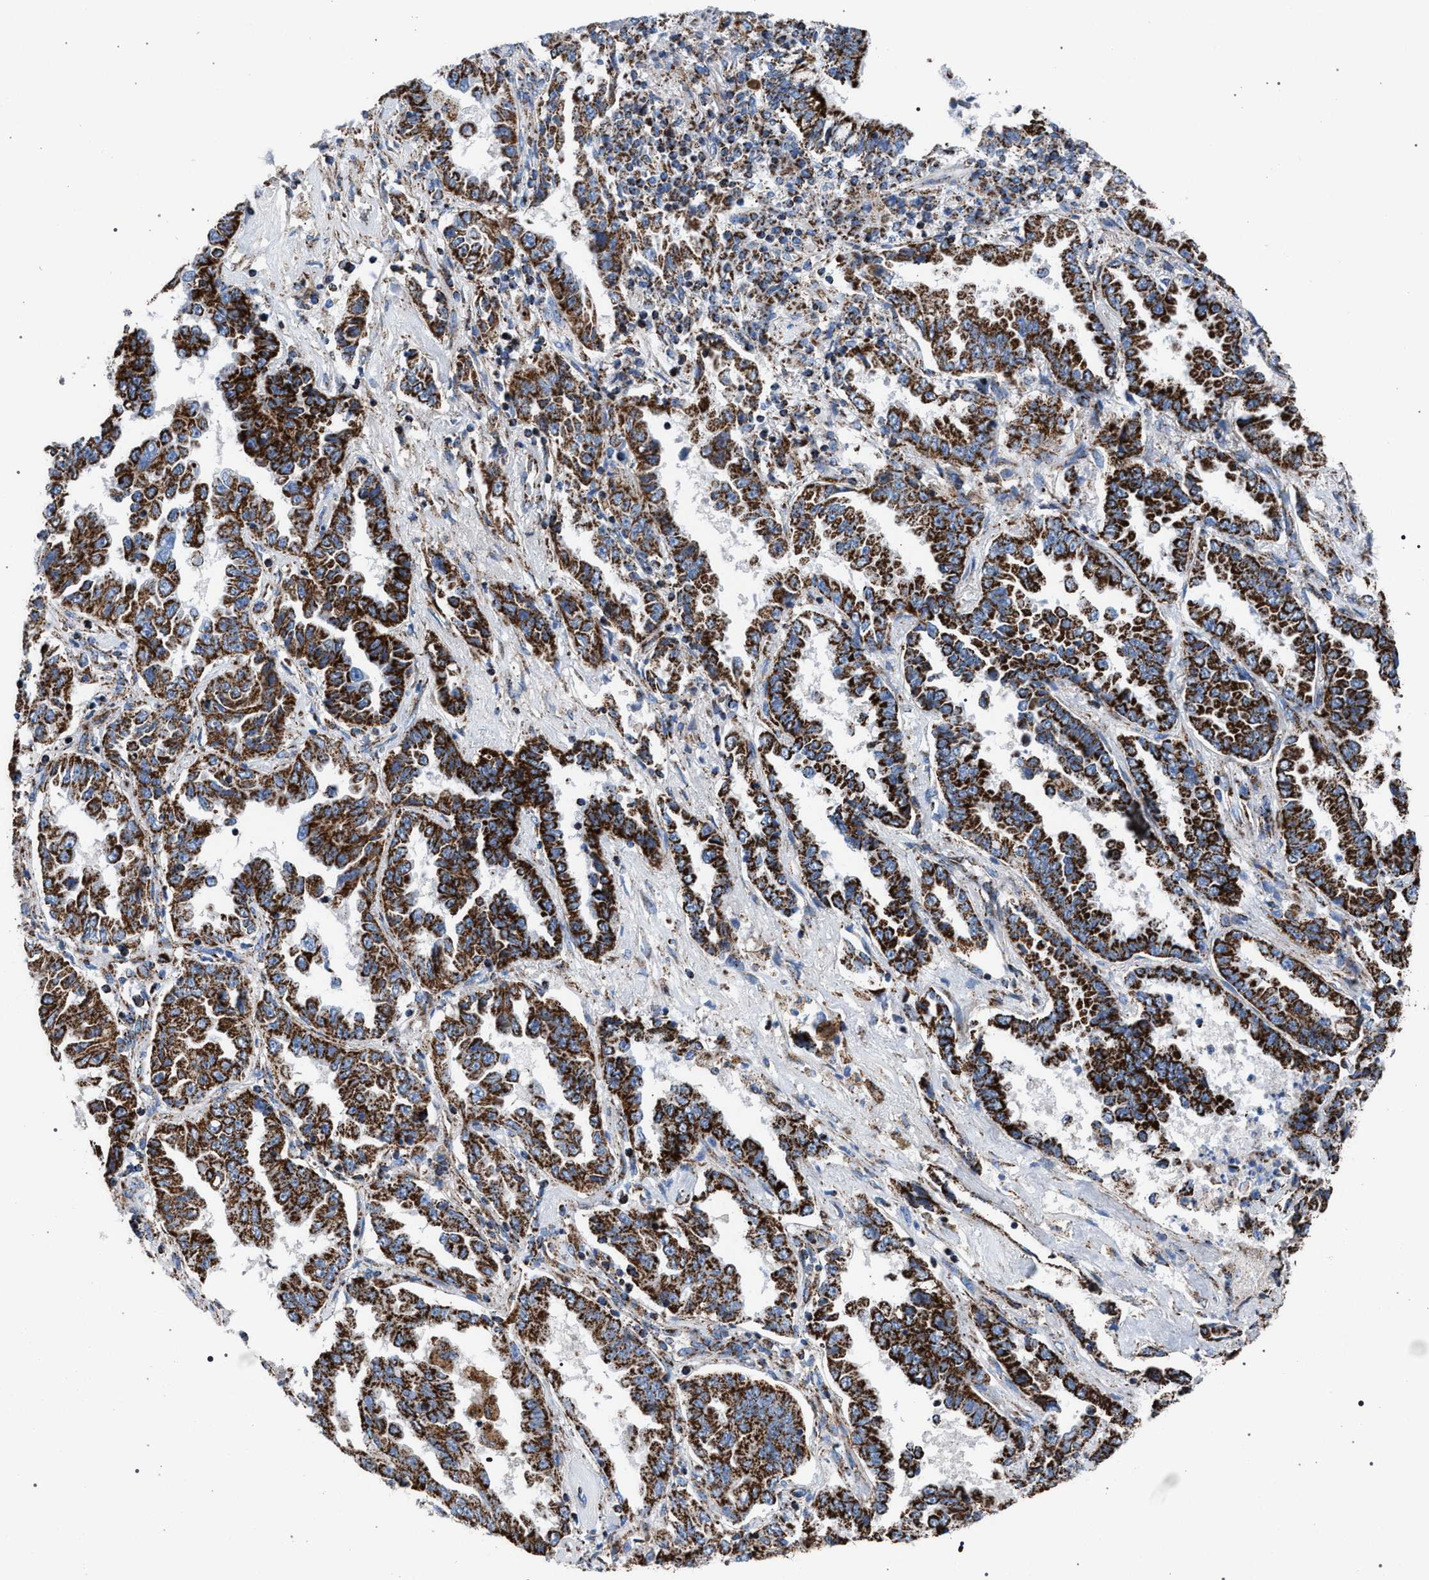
{"staining": {"intensity": "strong", "quantity": ">75%", "location": "cytoplasmic/membranous"}, "tissue": "lung cancer", "cell_type": "Tumor cells", "image_type": "cancer", "snomed": [{"axis": "morphology", "description": "Adenocarcinoma, NOS"}, {"axis": "topography", "description": "Lung"}], "caption": "Lung cancer (adenocarcinoma) tissue displays strong cytoplasmic/membranous positivity in approximately >75% of tumor cells Nuclei are stained in blue.", "gene": "VPS13A", "patient": {"sex": "female", "age": 51}}